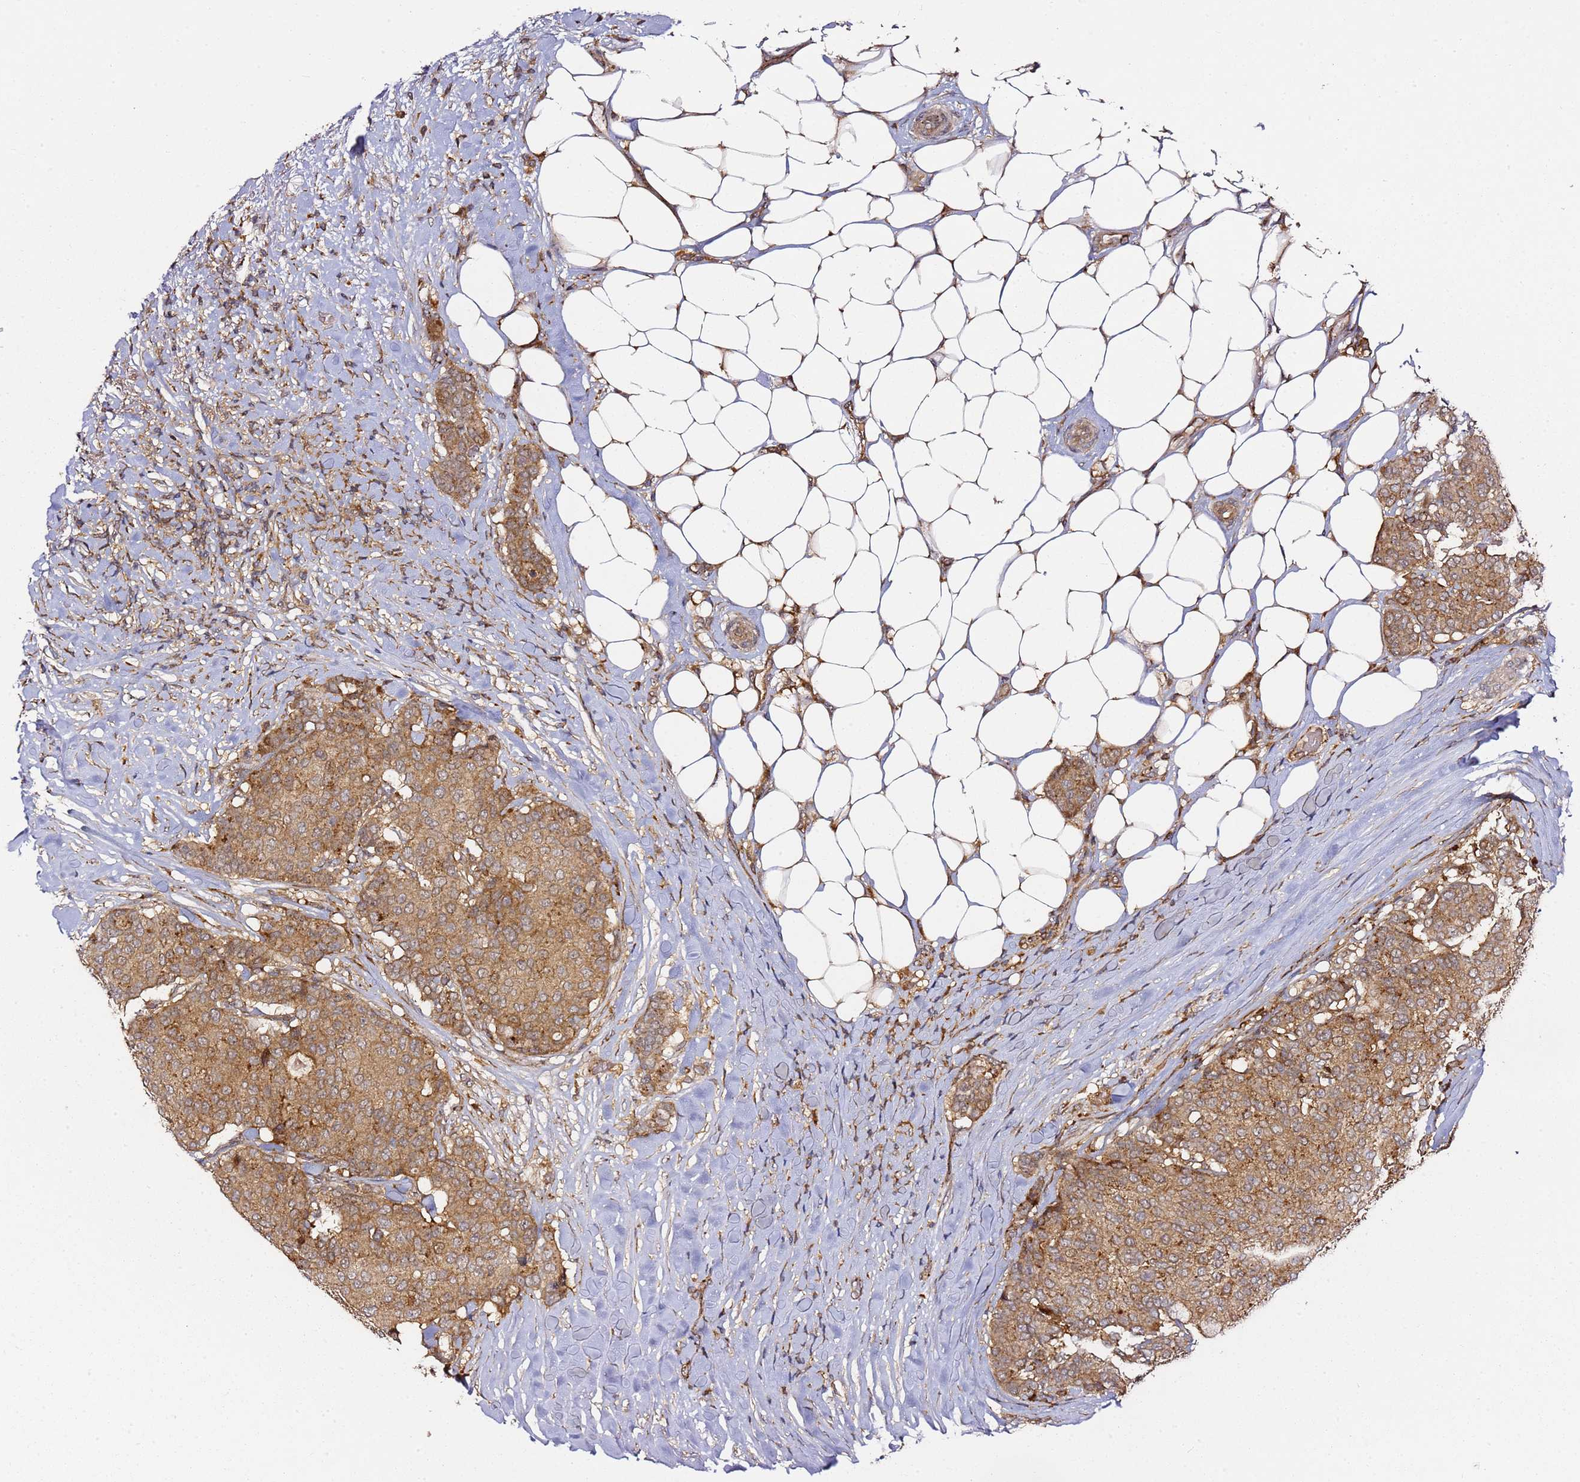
{"staining": {"intensity": "moderate", "quantity": ">75%", "location": "cytoplasmic/membranous"}, "tissue": "breast cancer", "cell_type": "Tumor cells", "image_type": "cancer", "snomed": [{"axis": "morphology", "description": "Duct carcinoma"}, {"axis": "topography", "description": "Breast"}], "caption": "A photomicrograph of intraductal carcinoma (breast) stained for a protein shows moderate cytoplasmic/membranous brown staining in tumor cells.", "gene": "PRMT7", "patient": {"sex": "female", "age": 75}}